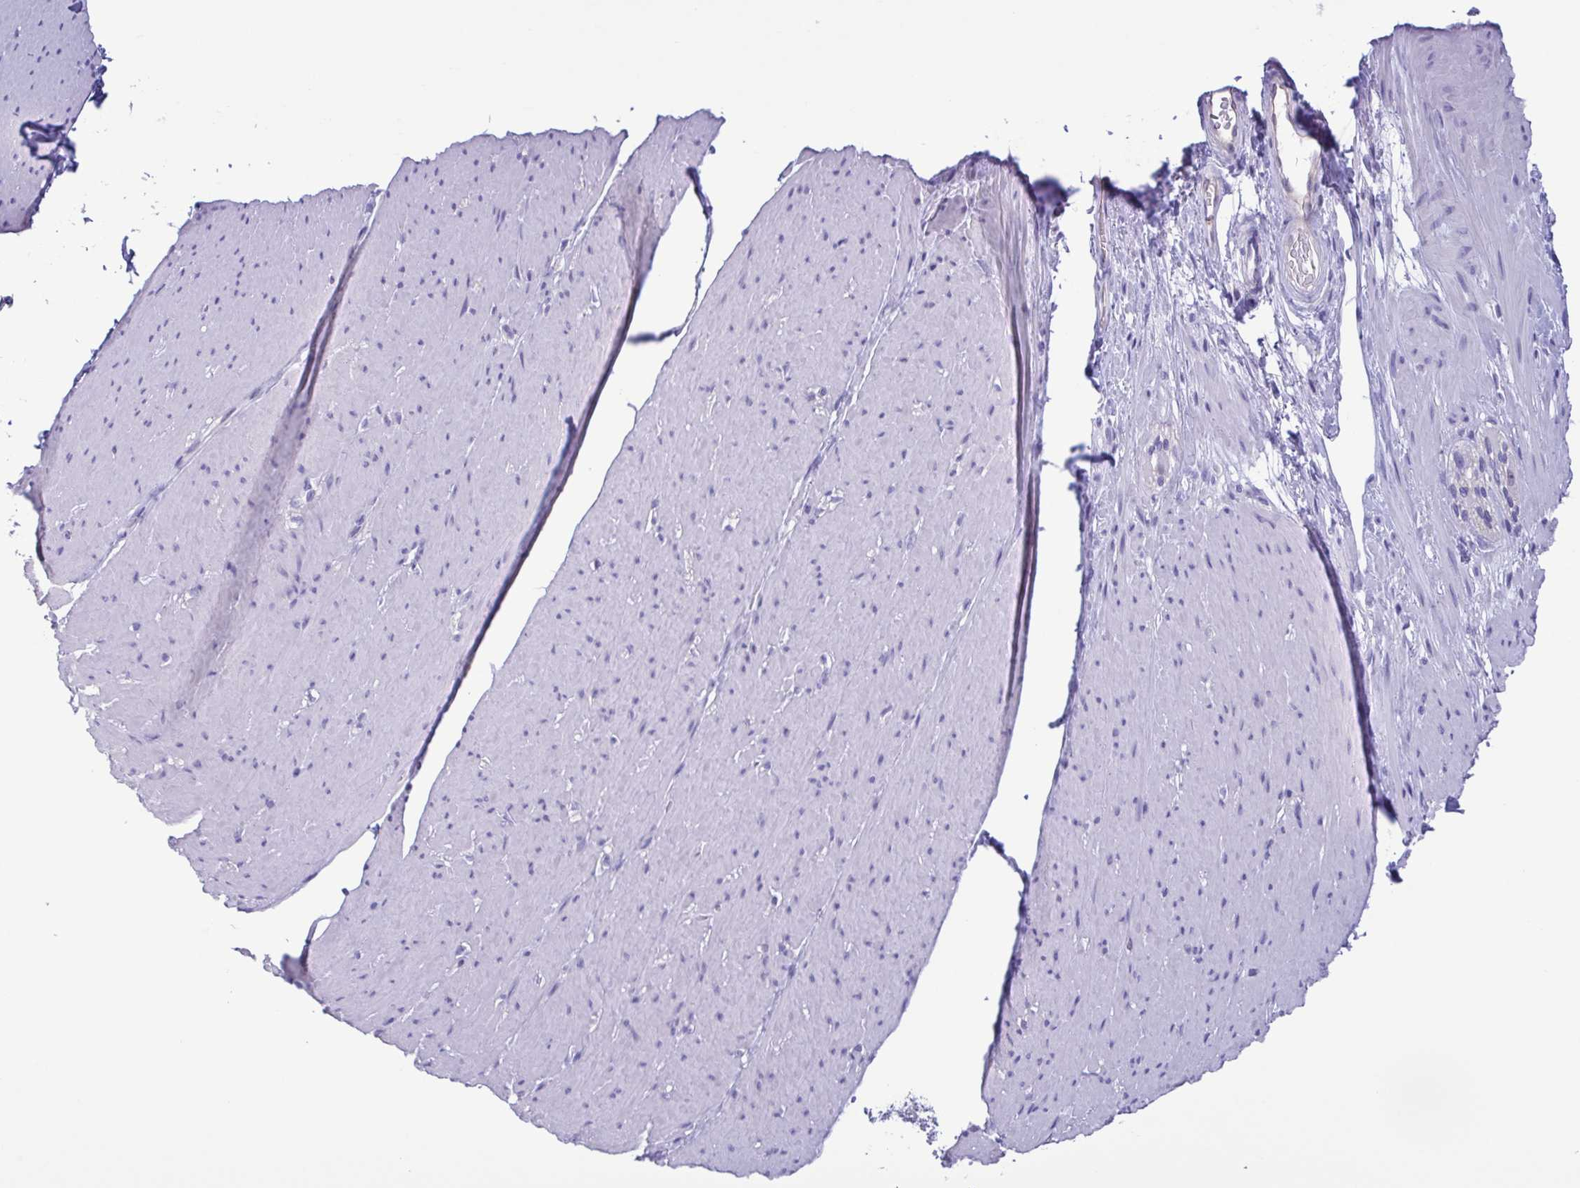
{"staining": {"intensity": "negative", "quantity": "none", "location": "none"}, "tissue": "smooth muscle", "cell_type": "Smooth muscle cells", "image_type": "normal", "snomed": [{"axis": "morphology", "description": "Normal tissue, NOS"}, {"axis": "topography", "description": "Smooth muscle"}, {"axis": "topography", "description": "Rectum"}], "caption": "The micrograph demonstrates no staining of smooth muscle cells in normal smooth muscle.", "gene": "LDHC", "patient": {"sex": "male", "age": 53}}